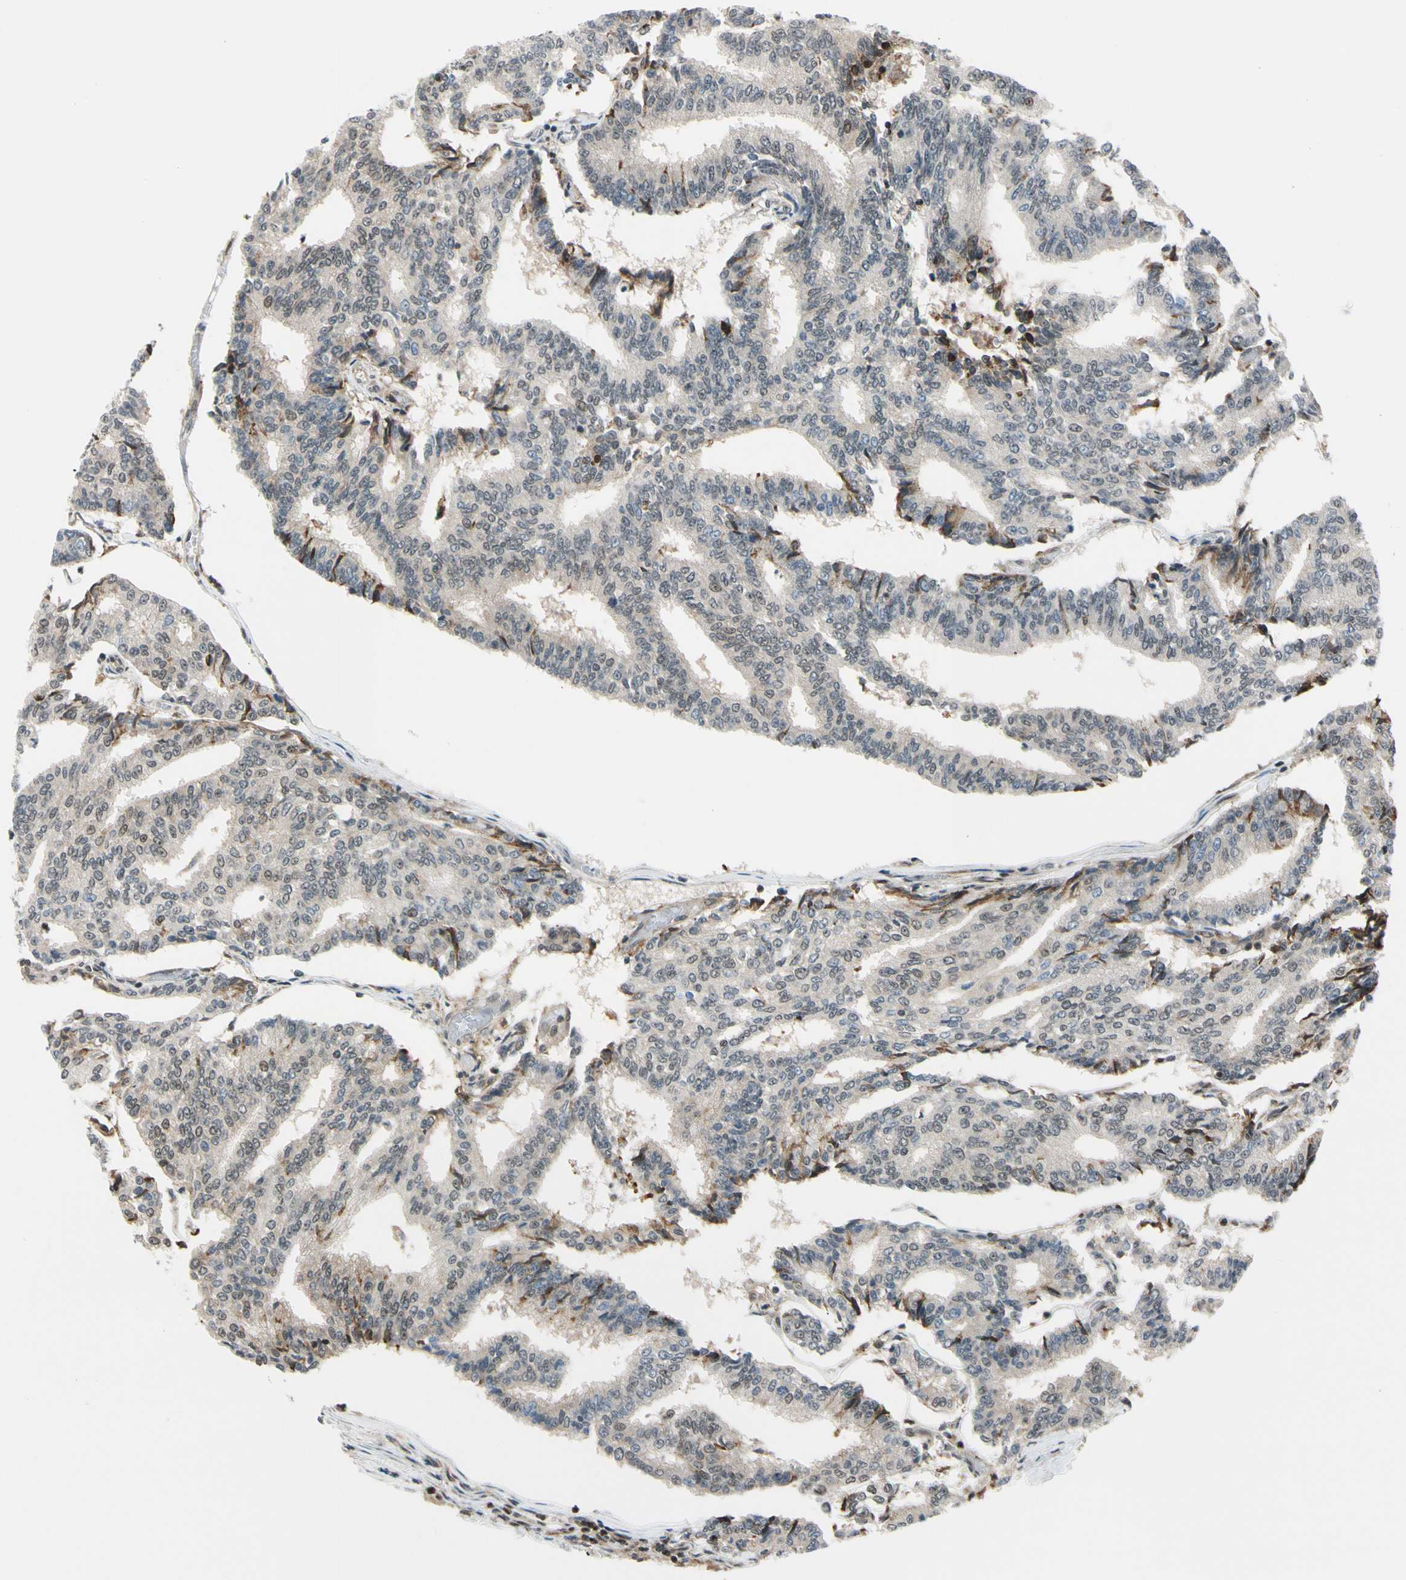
{"staining": {"intensity": "weak", "quantity": "<25%", "location": "cytoplasmic/membranous,nuclear"}, "tissue": "prostate cancer", "cell_type": "Tumor cells", "image_type": "cancer", "snomed": [{"axis": "morphology", "description": "Adenocarcinoma, High grade"}, {"axis": "topography", "description": "Prostate"}], "caption": "Immunohistochemistry histopathology image of neoplastic tissue: human prostate high-grade adenocarcinoma stained with DAB (3,3'-diaminobenzidine) reveals no significant protein positivity in tumor cells.", "gene": "DAXX", "patient": {"sex": "male", "age": 55}}